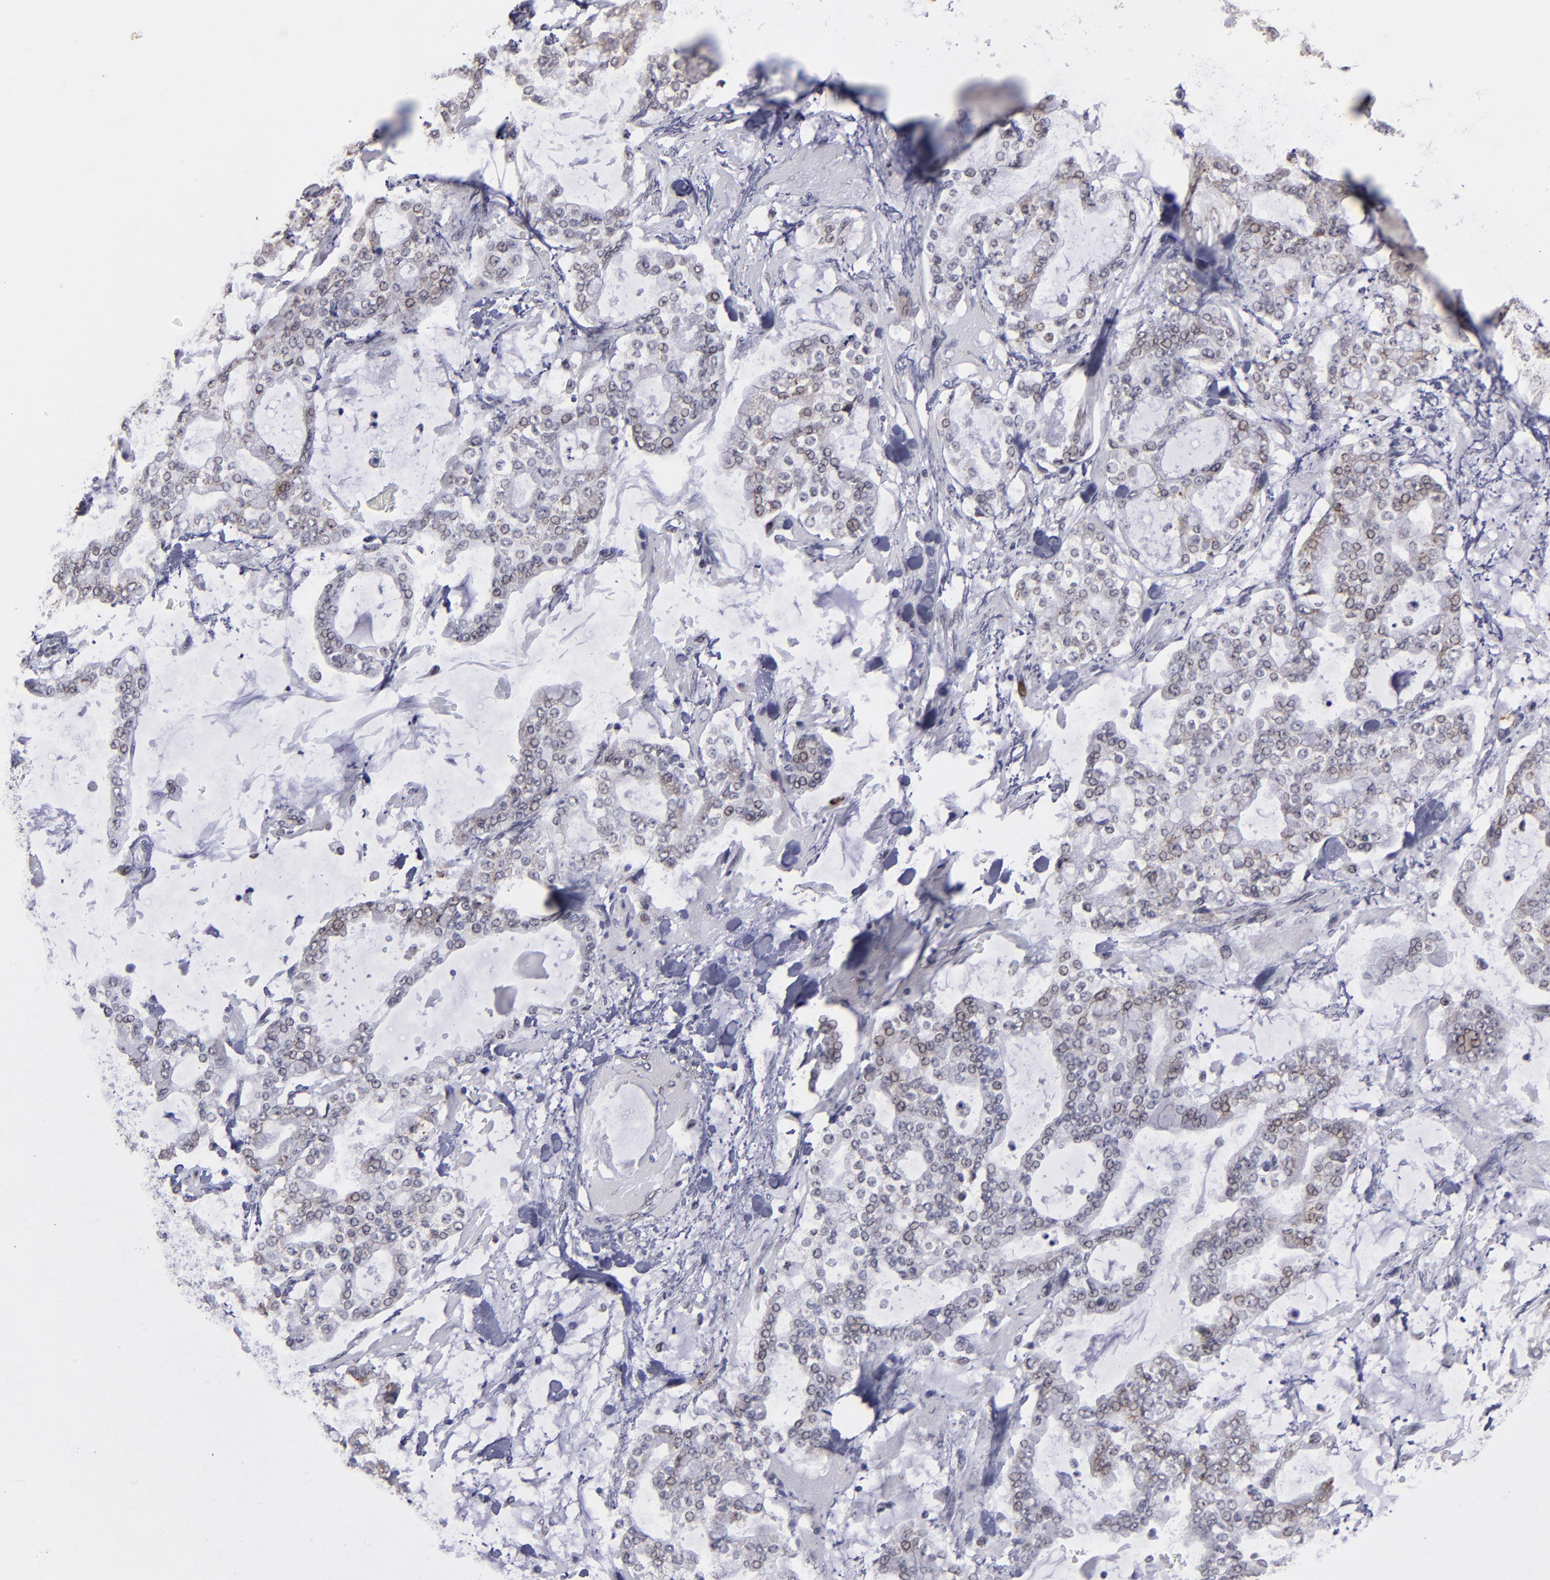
{"staining": {"intensity": "weak", "quantity": "25%-75%", "location": "cytoplasmic/membranous"}, "tissue": "stomach cancer", "cell_type": "Tumor cells", "image_type": "cancer", "snomed": [{"axis": "morphology", "description": "Normal tissue, NOS"}, {"axis": "morphology", "description": "Adenocarcinoma, NOS"}, {"axis": "topography", "description": "Stomach, upper"}, {"axis": "topography", "description": "Stomach"}], "caption": "A high-resolution micrograph shows IHC staining of stomach cancer, which exhibits weak cytoplasmic/membranous expression in approximately 25%-75% of tumor cells. (brown staining indicates protein expression, while blue staining denotes nuclei).", "gene": "RREB1", "patient": {"sex": "male", "age": 76}}